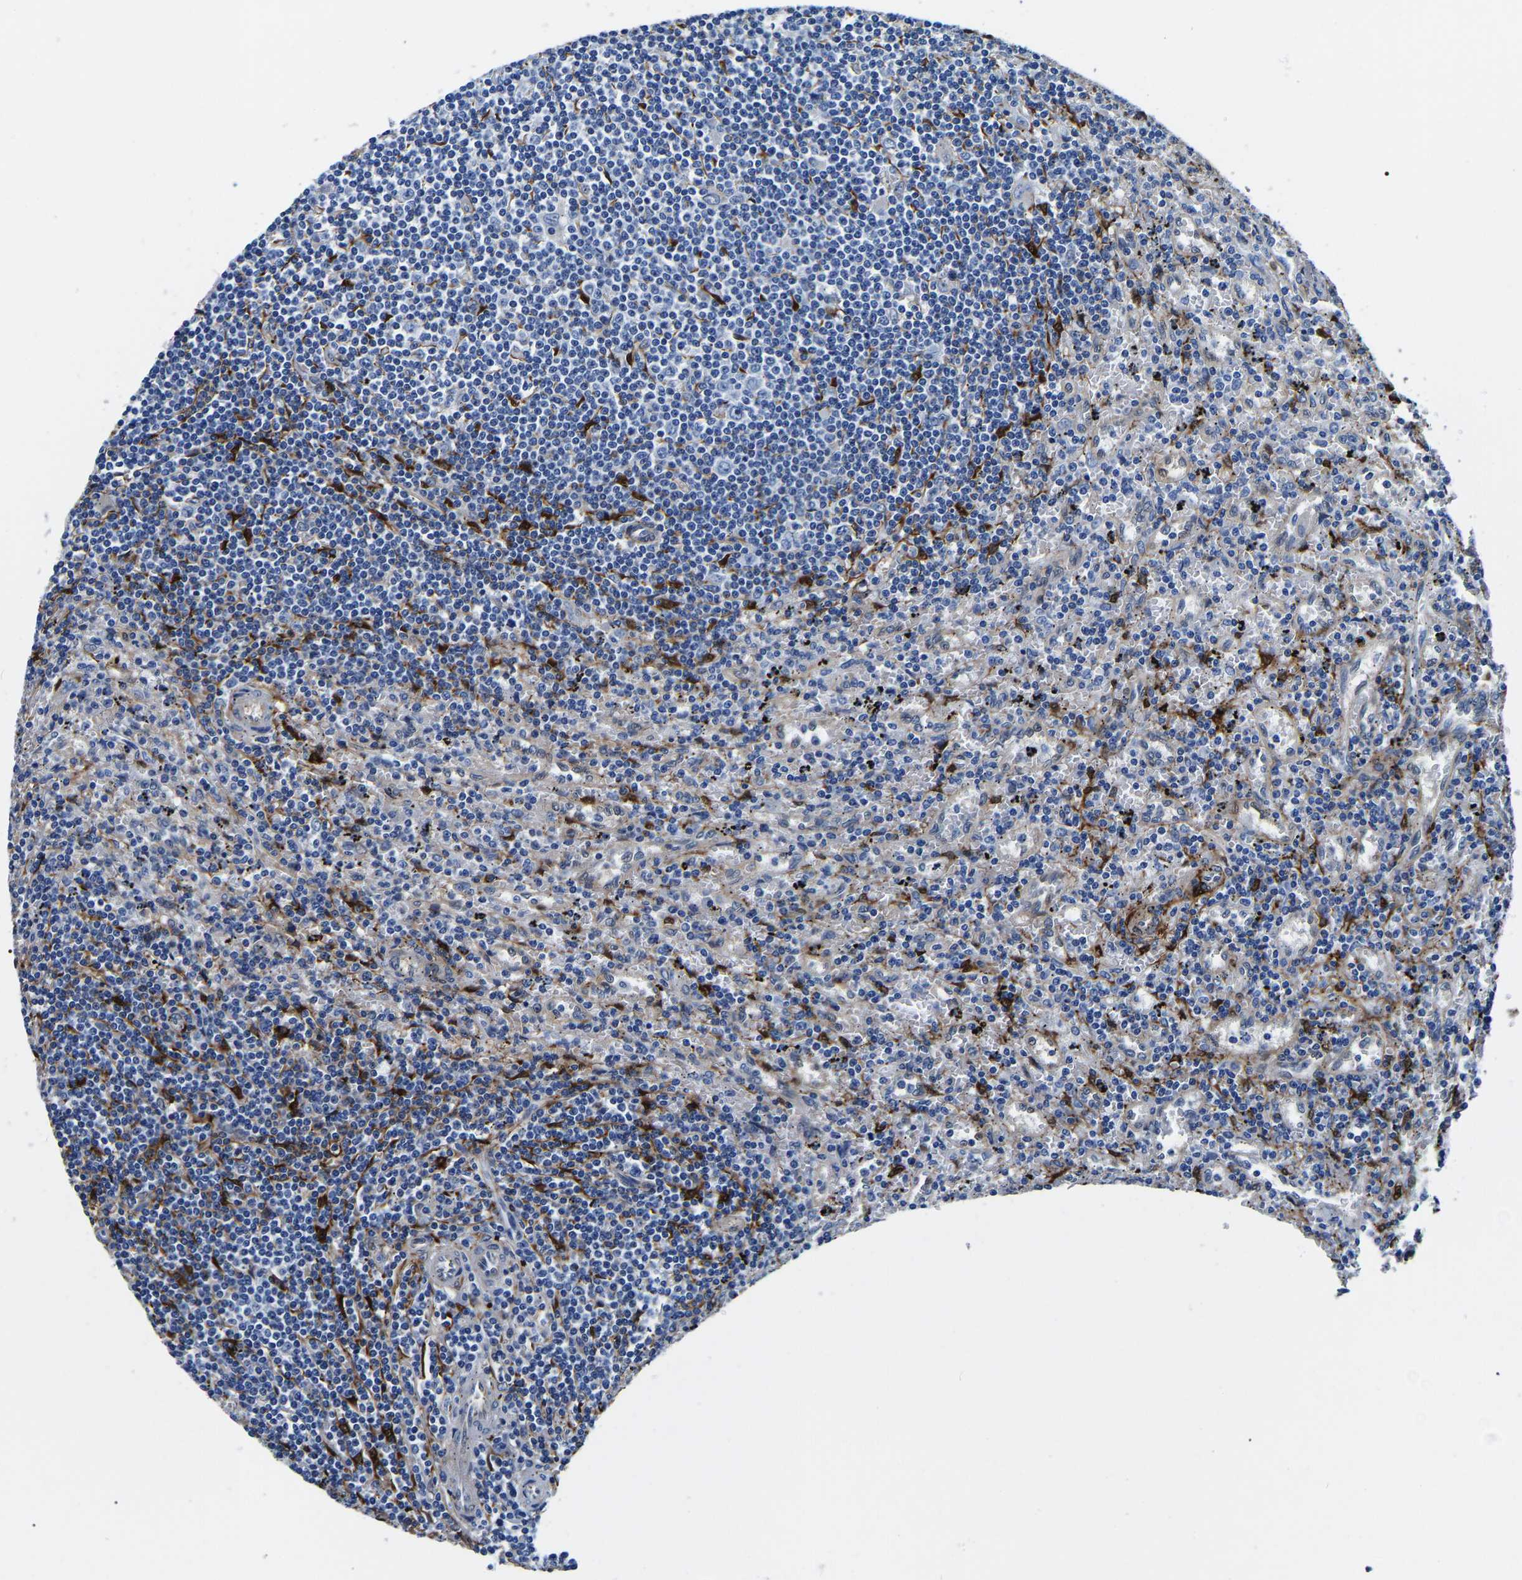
{"staining": {"intensity": "negative", "quantity": "none", "location": "none"}, "tissue": "lymphoma", "cell_type": "Tumor cells", "image_type": "cancer", "snomed": [{"axis": "morphology", "description": "Malignant lymphoma, non-Hodgkin's type, Low grade"}, {"axis": "topography", "description": "Spleen"}], "caption": "IHC image of human lymphoma stained for a protein (brown), which displays no expression in tumor cells.", "gene": "S100A13", "patient": {"sex": "male", "age": 76}}